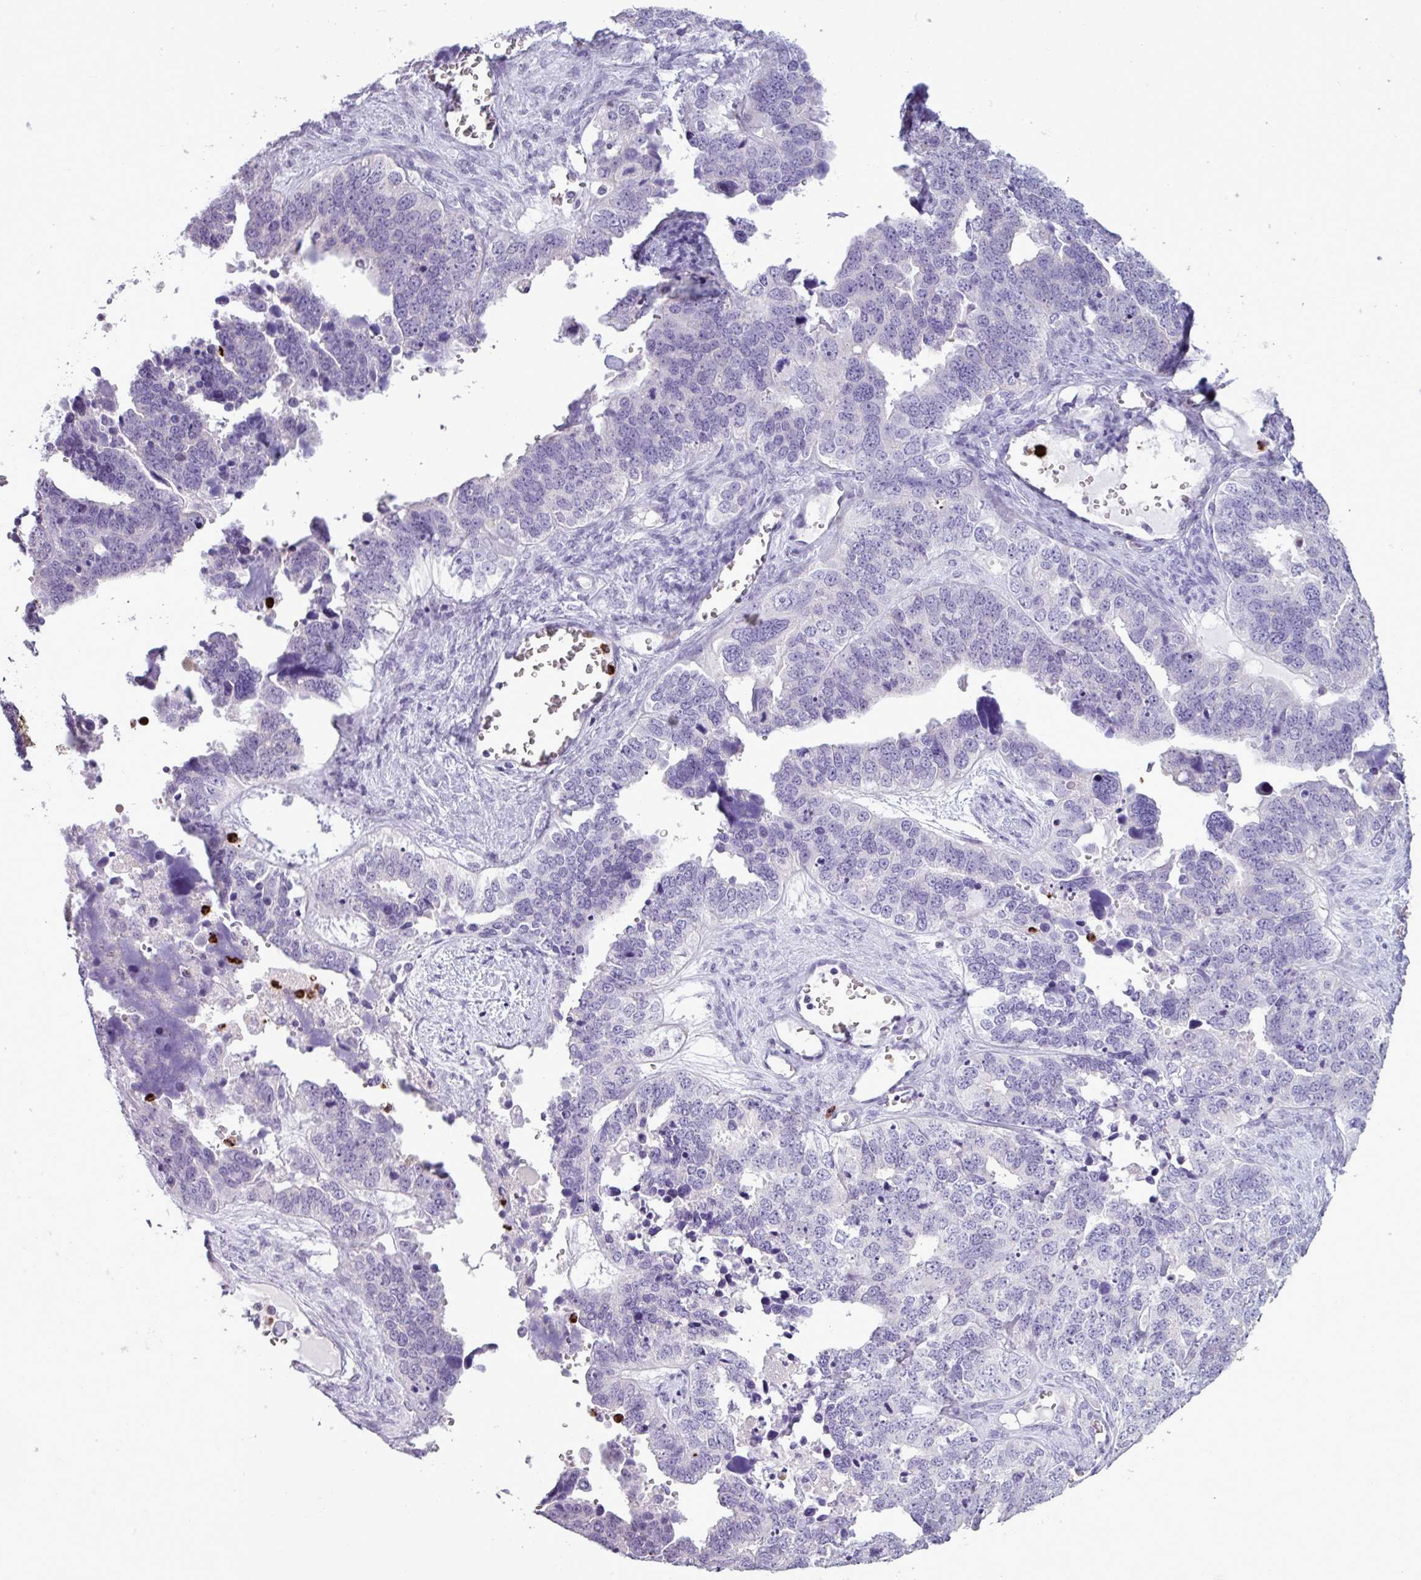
{"staining": {"intensity": "negative", "quantity": "none", "location": "none"}, "tissue": "ovarian cancer", "cell_type": "Tumor cells", "image_type": "cancer", "snomed": [{"axis": "morphology", "description": "Cystadenocarcinoma, serous, NOS"}, {"axis": "topography", "description": "Ovary"}], "caption": "DAB (3,3'-diaminobenzidine) immunohistochemical staining of serous cystadenocarcinoma (ovarian) exhibits no significant positivity in tumor cells. (Brightfield microscopy of DAB (3,3'-diaminobenzidine) immunohistochemistry (IHC) at high magnification).", "gene": "TMEM178A", "patient": {"sex": "female", "age": 76}}